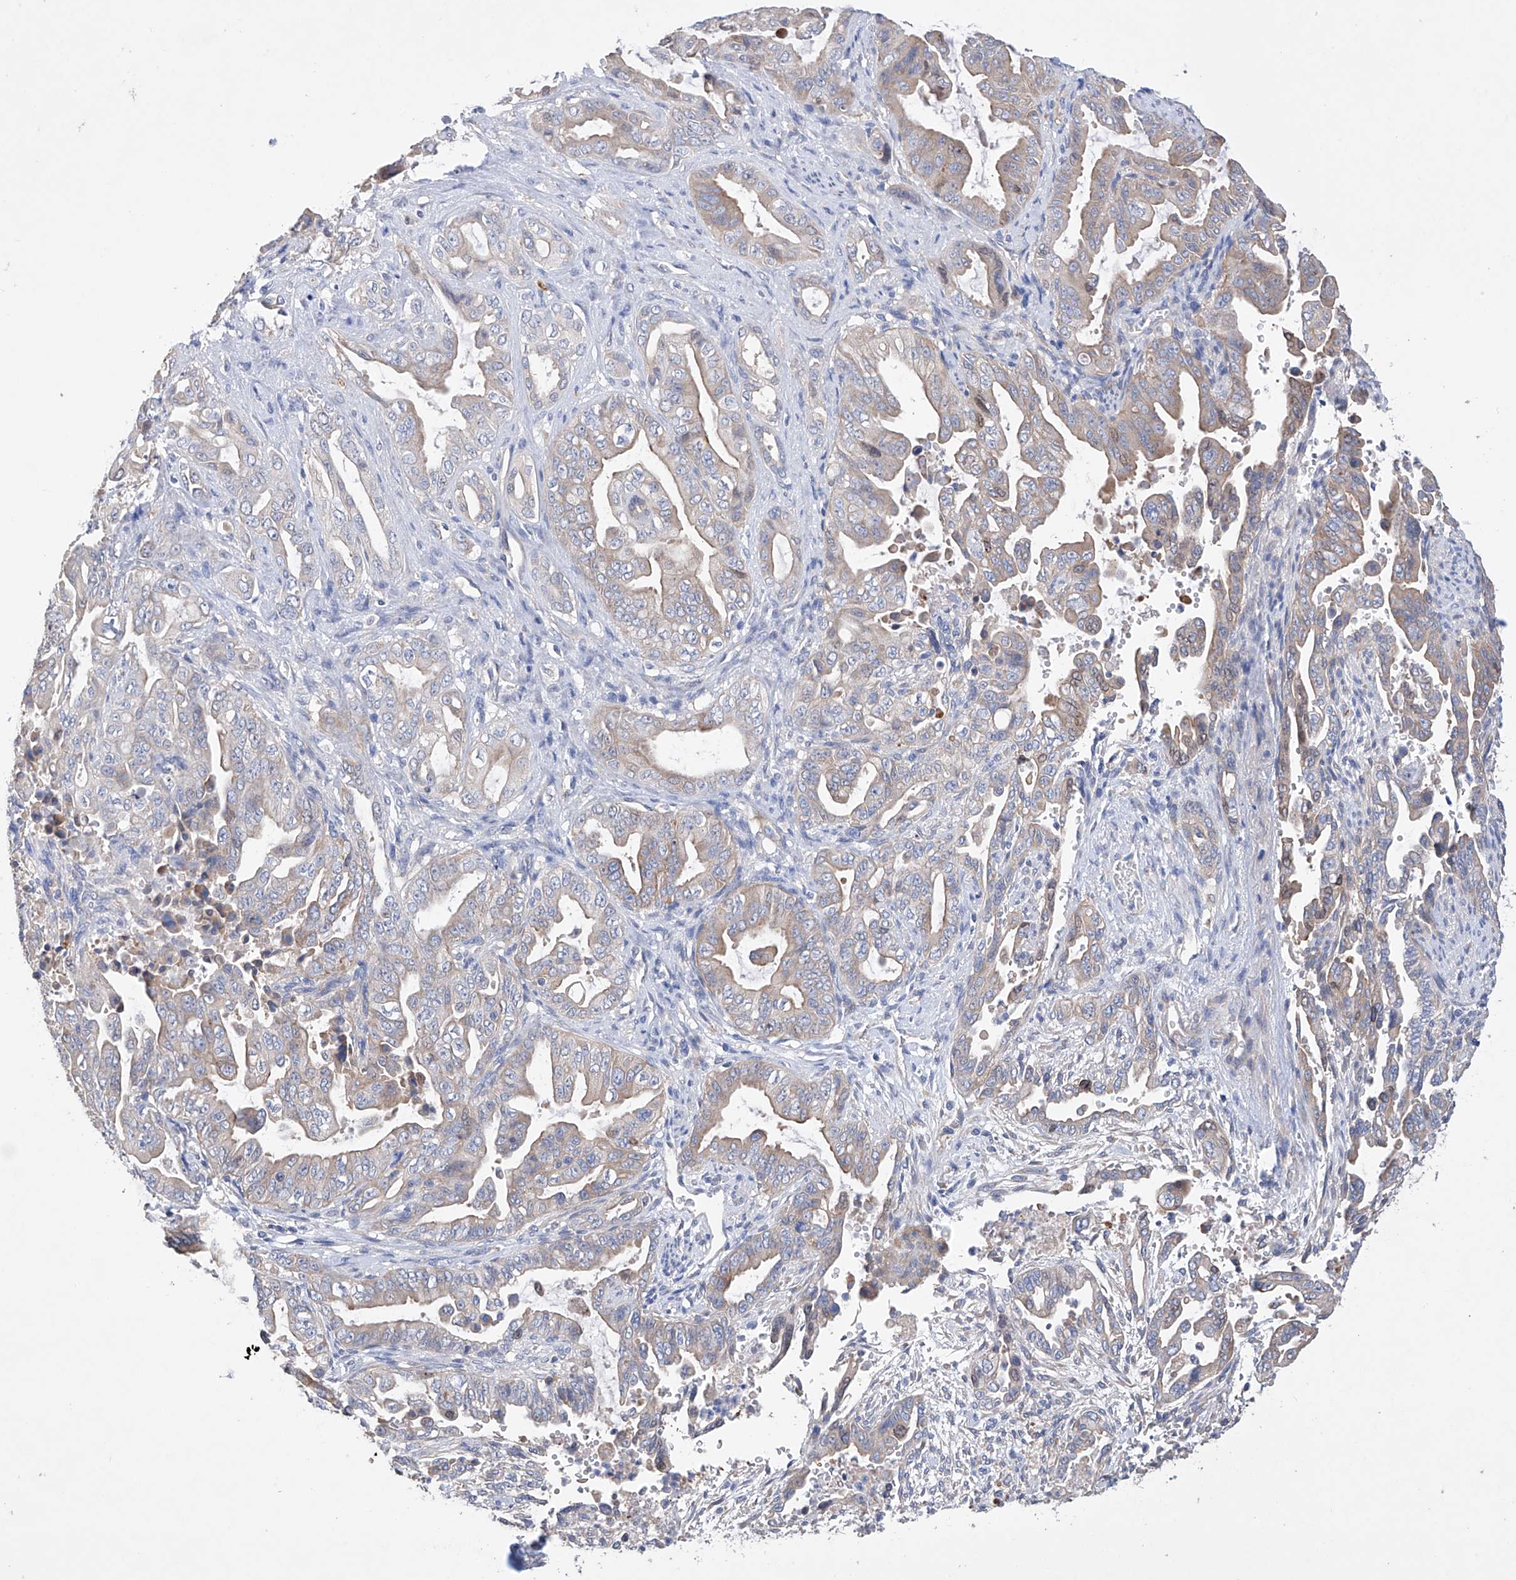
{"staining": {"intensity": "weak", "quantity": "25%-75%", "location": "cytoplasmic/membranous"}, "tissue": "pancreatic cancer", "cell_type": "Tumor cells", "image_type": "cancer", "snomed": [{"axis": "morphology", "description": "Adenocarcinoma, NOS"}, {"axis": "topography", "description": "Pancreas"}], "caption": "IHC staining of pancreatic adenocarcinoma, which shows low levels of weak cytoplasmic/membranous expression in about 25%-75% of tumor cells indicating weak cytoplasmic/membranous protein expression. The staining was performed using DAB (brown) for protein detection and nuclei were counterstained in hematoxylin (blue).", "gene": "AFG1L", "patient": {"sex": "male", "age": 70}}